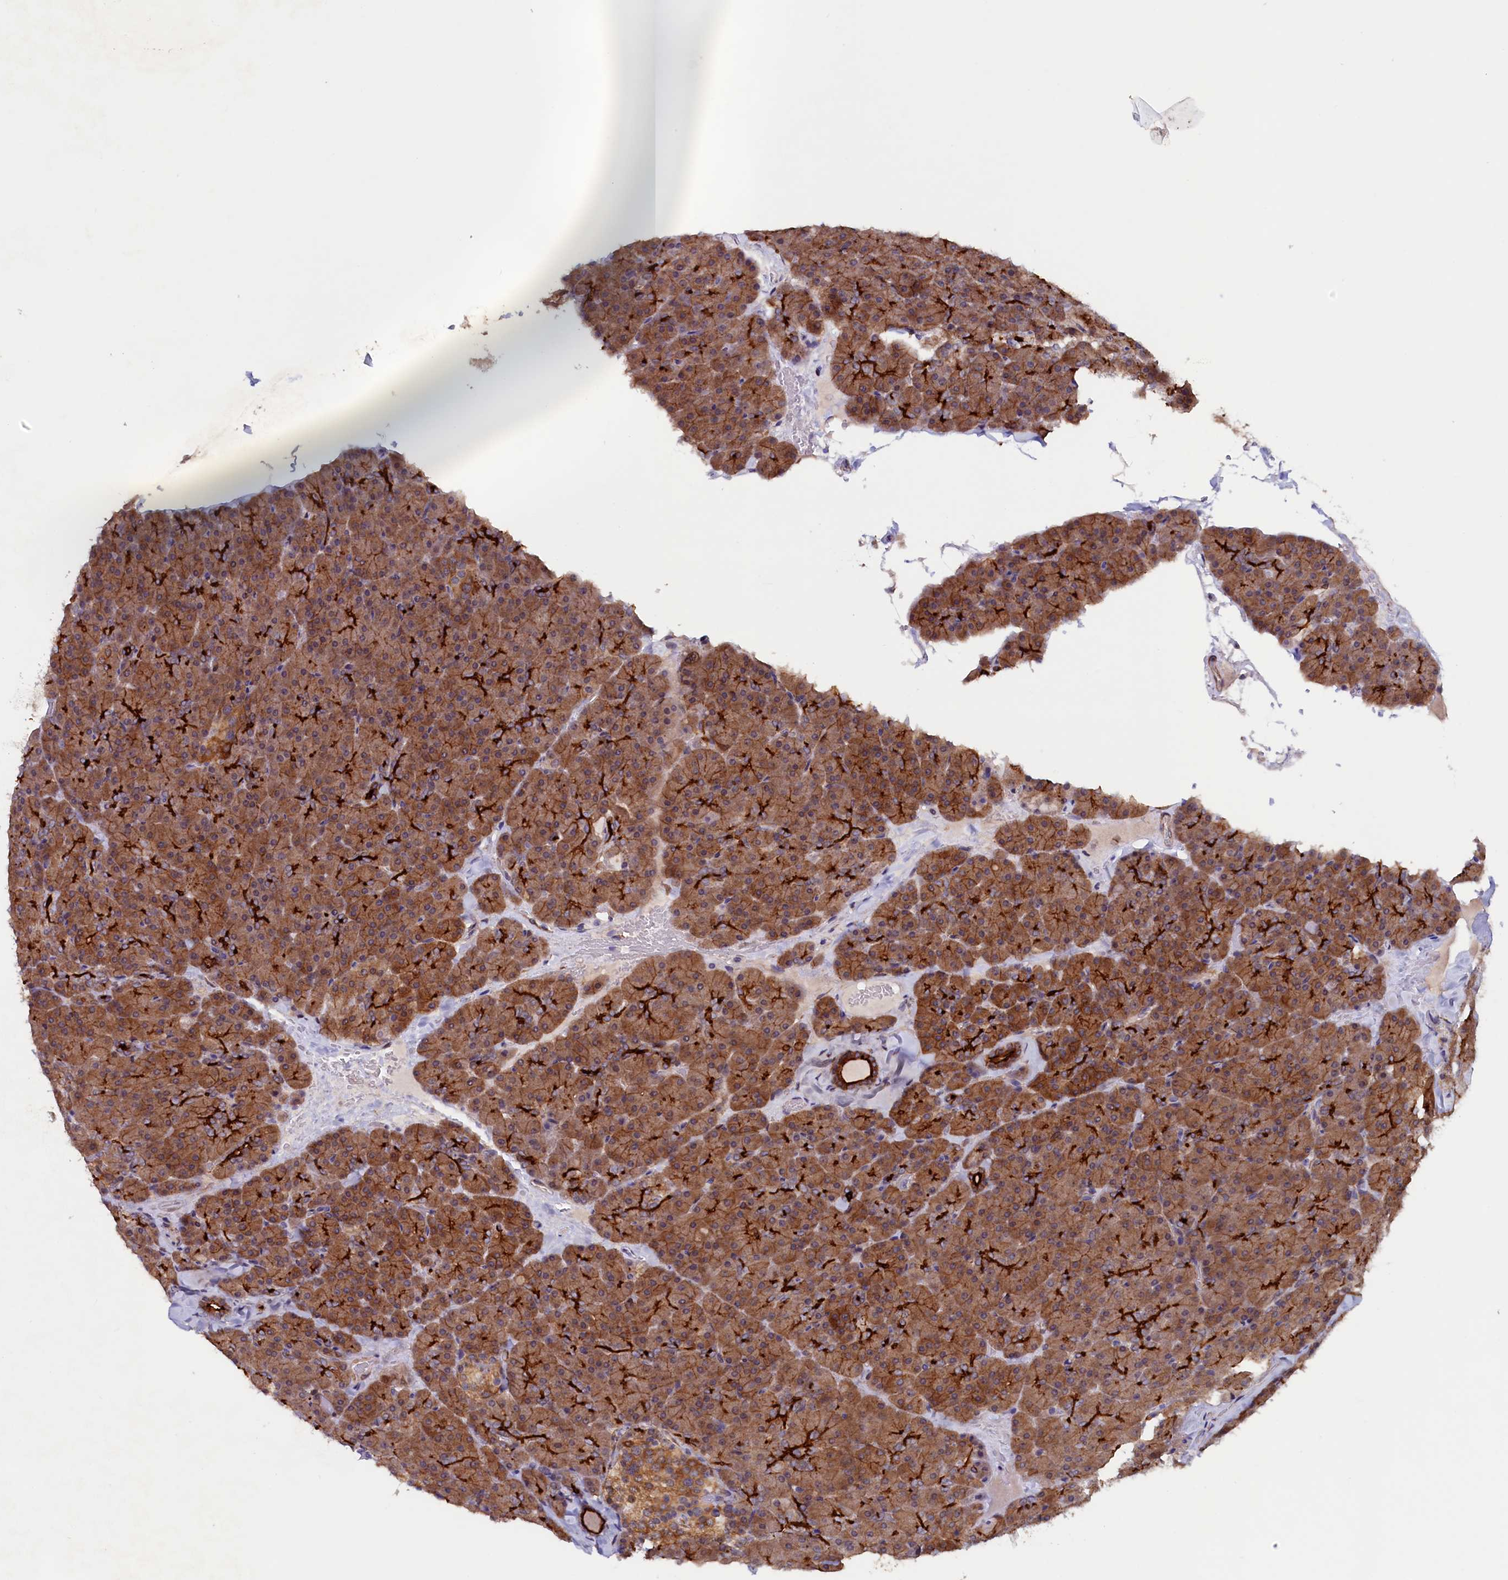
{"staining": {"intensity": "strong", "quantity": ">75%", "location": "cytoplasmic/membranous"}, "tissue": "pancreas", "cell_type": "Exocrine glandular cells", "image_type": "normal", "snomed": [{"axis": "morphology", "description": "Normal tissue, NOS"}, {"axis": "topography", "description": "Pancreas"}], "caption": "Immunohistochemistry micrograph of unremarkable pancreas: pancreas stained using immunohistochemistry demonstrates high levels of strong protein expression localized specifically in the cytoplasmic/membranous of exocrine glandular cells, appearing as a cytoplasmic/membranous brown color.", "gene": "PACSIN3", "patient": {"sex": "male", "age": 36}}